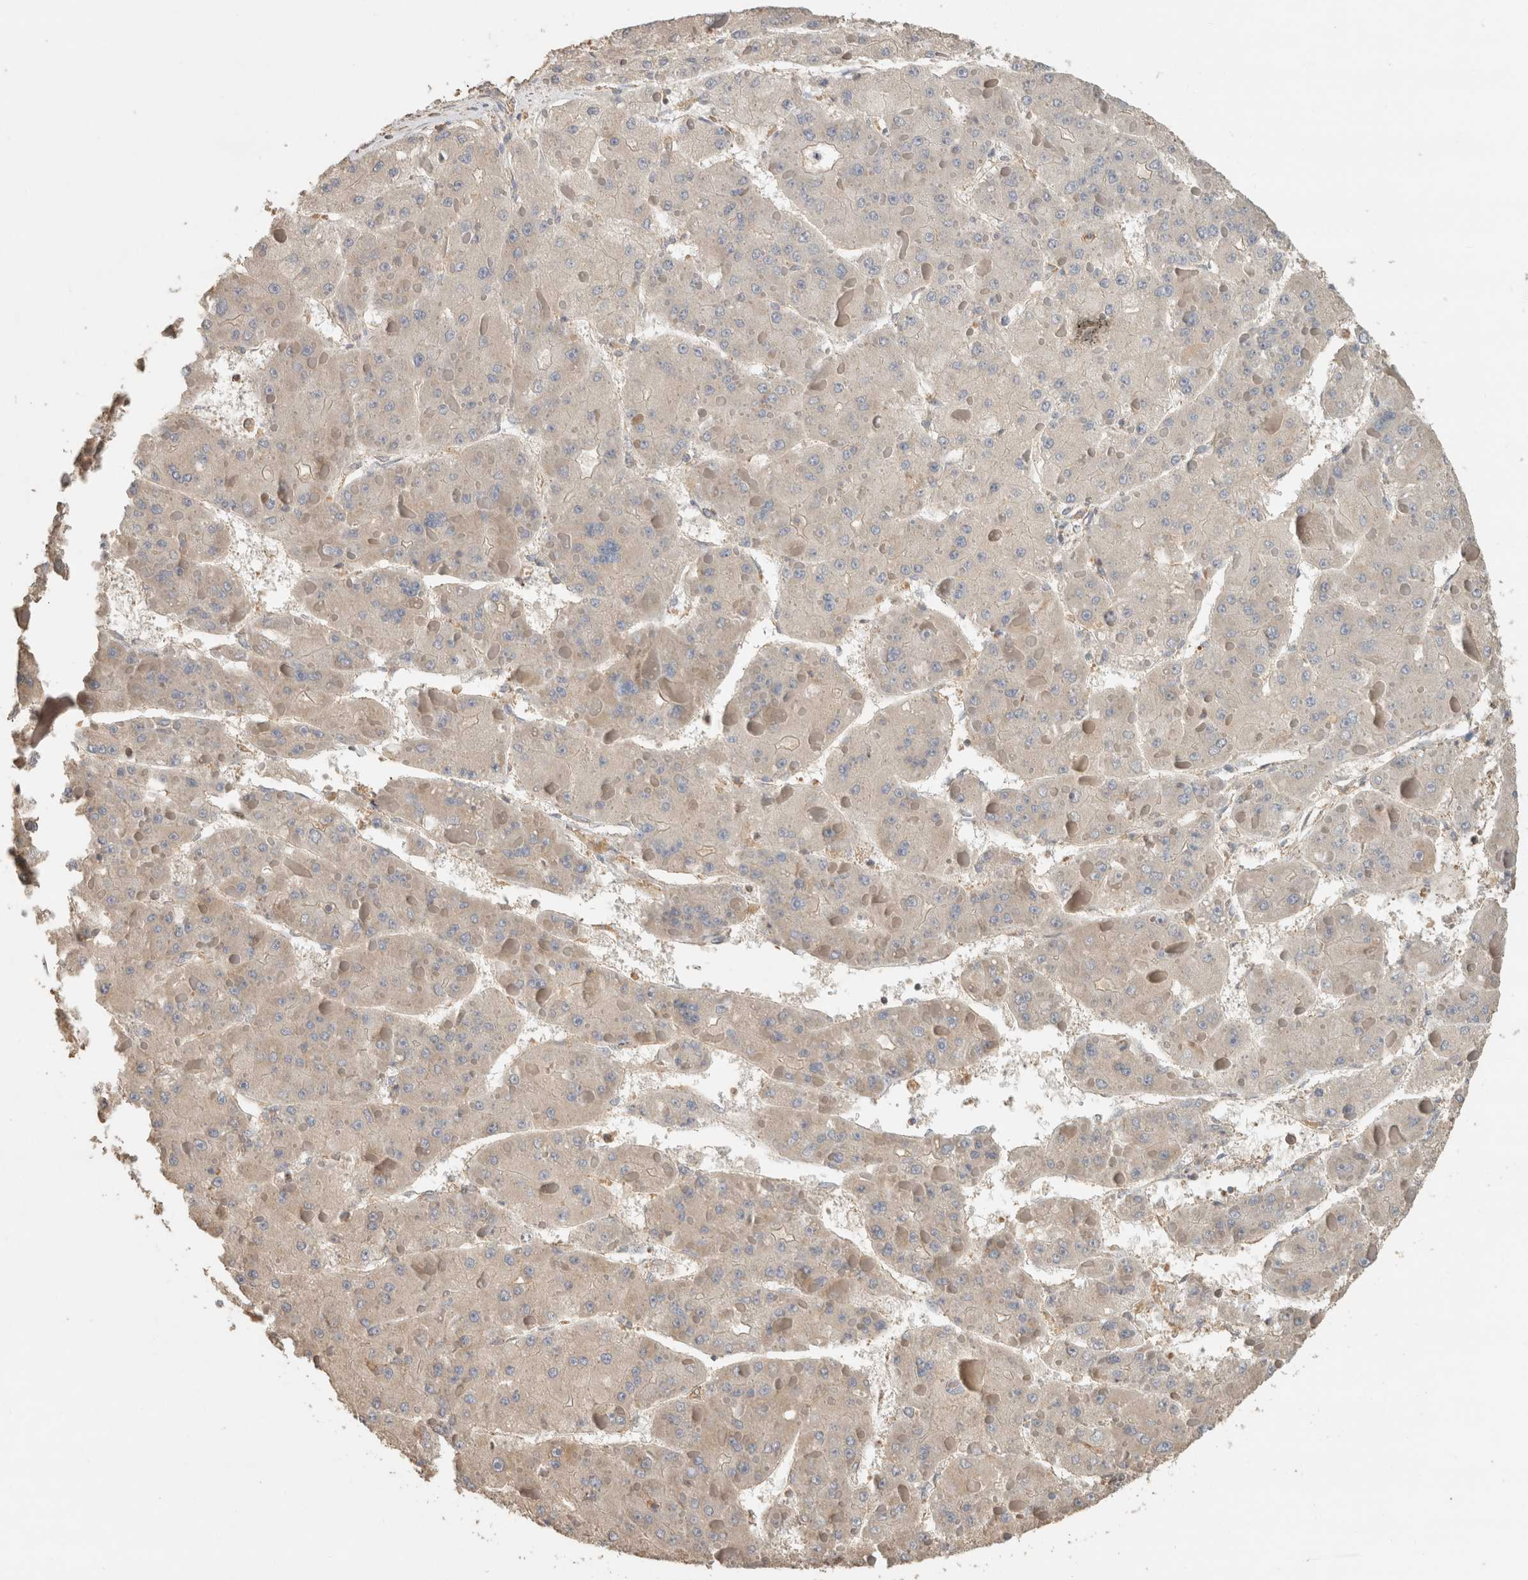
{"staining": {"intensity": "negative", "quantity": "none", "location": "none"}, "tissue": "liver cancer", "cell_type": "Tumor cells", "image_type": "cancer", "snomed": [{"axis": "morphology", "description": "Carcinoma, Hepatocellular, NOS"}, {"axis": "topography", "description": "Liver"}], "caption": "The IHC photomicrograph has no significant positivity in tumor cells of hepatocellular carcinoma (liver) tissue.", "gene": "EIF4G3", "patient": {"sex": "female", "age": 73}}